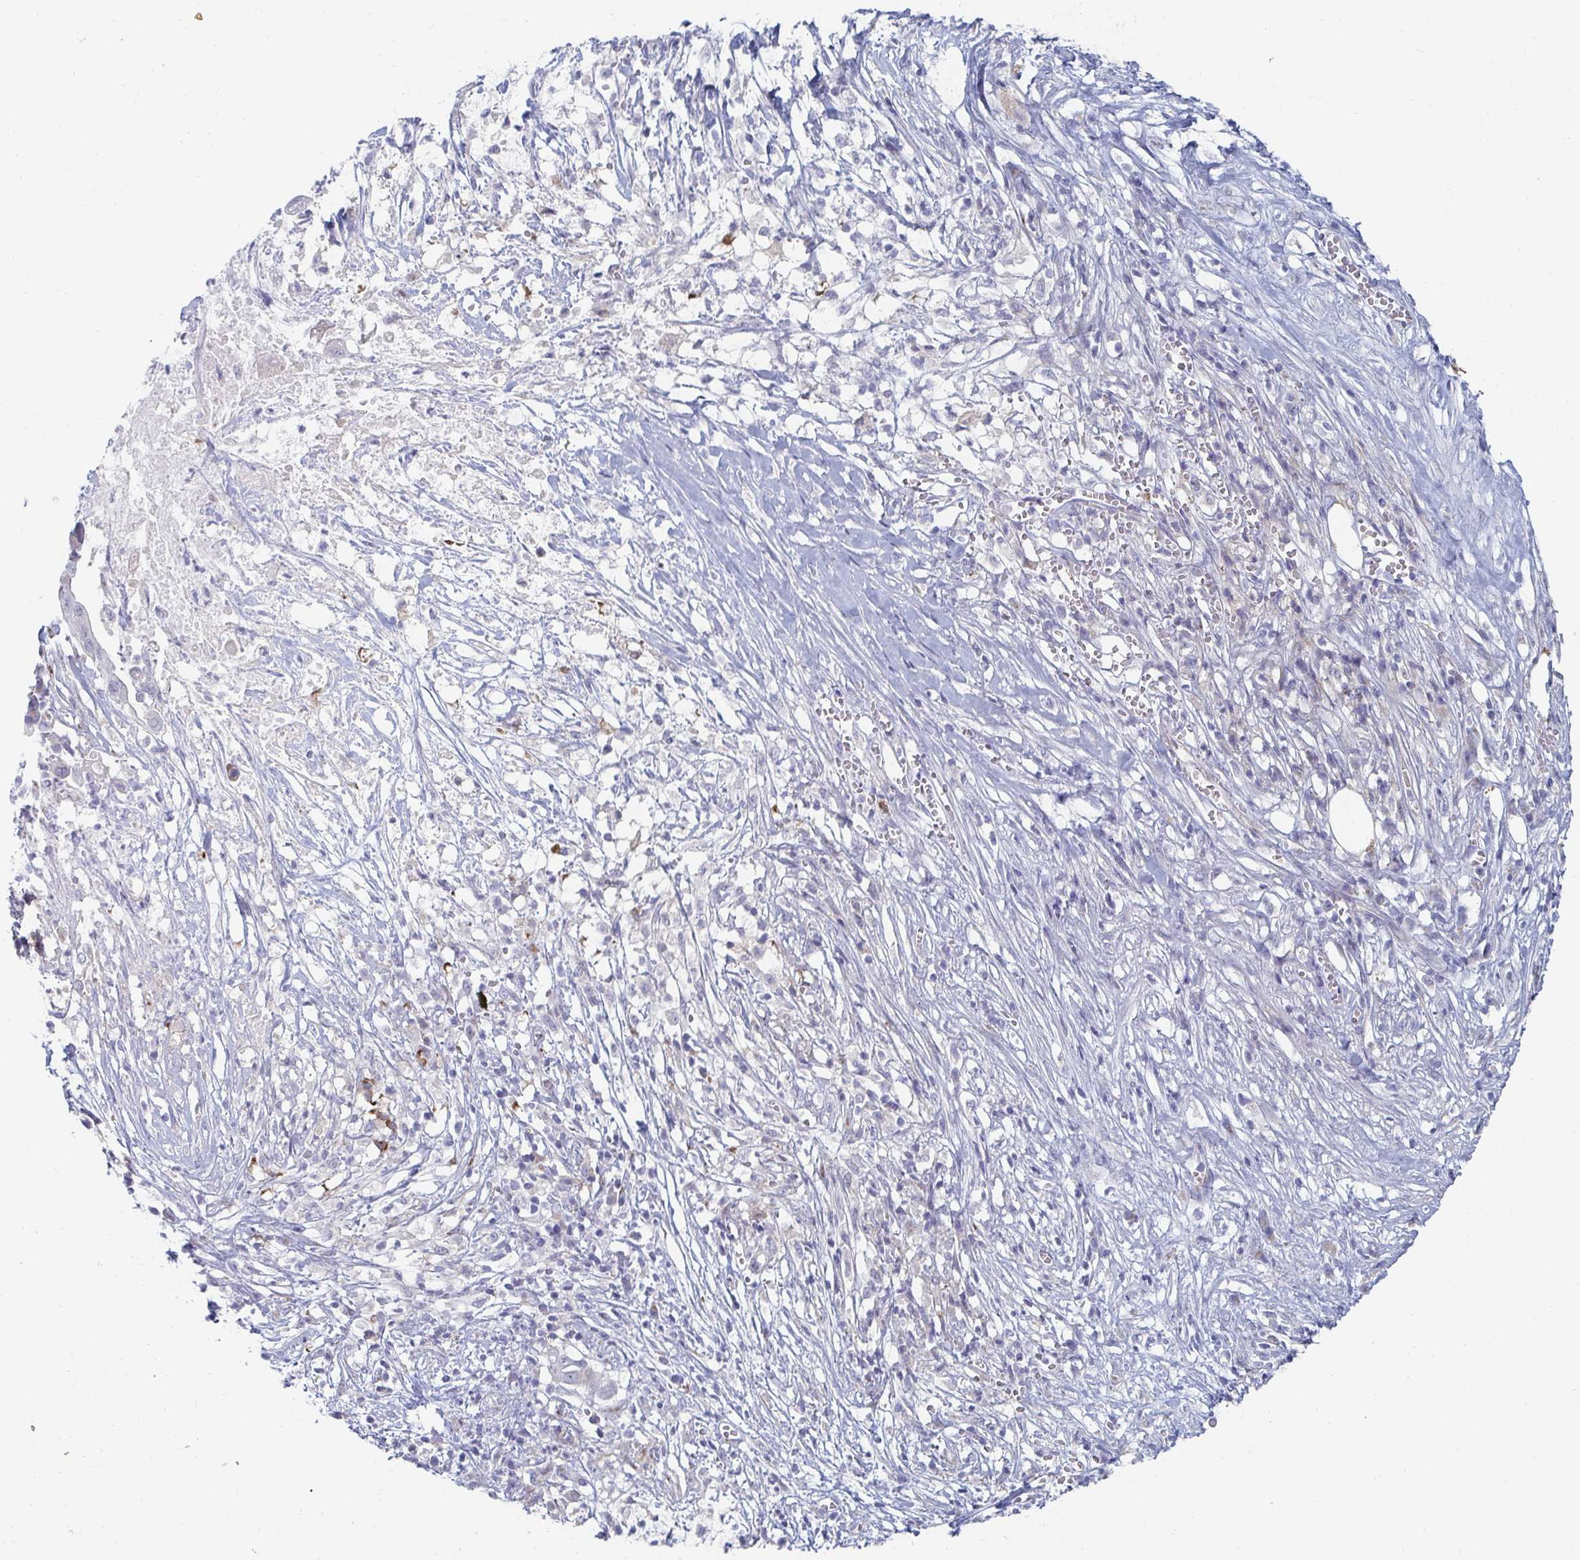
{"staining": {"intensity": "negative", "quantity": "none", "location": "none"}, "tissue": "pancreatic cancer", "cell_type": "Tumor cells", "image_type": "cancer", "snomed": [{"axis": "morphology", "description": "Adenocarcinoma, NOS"}, {"axis": "topography", "description": "Pancreas"}], "caption": "This is an immunohistochemistry (IHC) image of pancreatic adenocarcinoma. There is no positivity in tumor cells.", "gene": "PSMG1", "patient": {"sex": "male", "age": 61}}